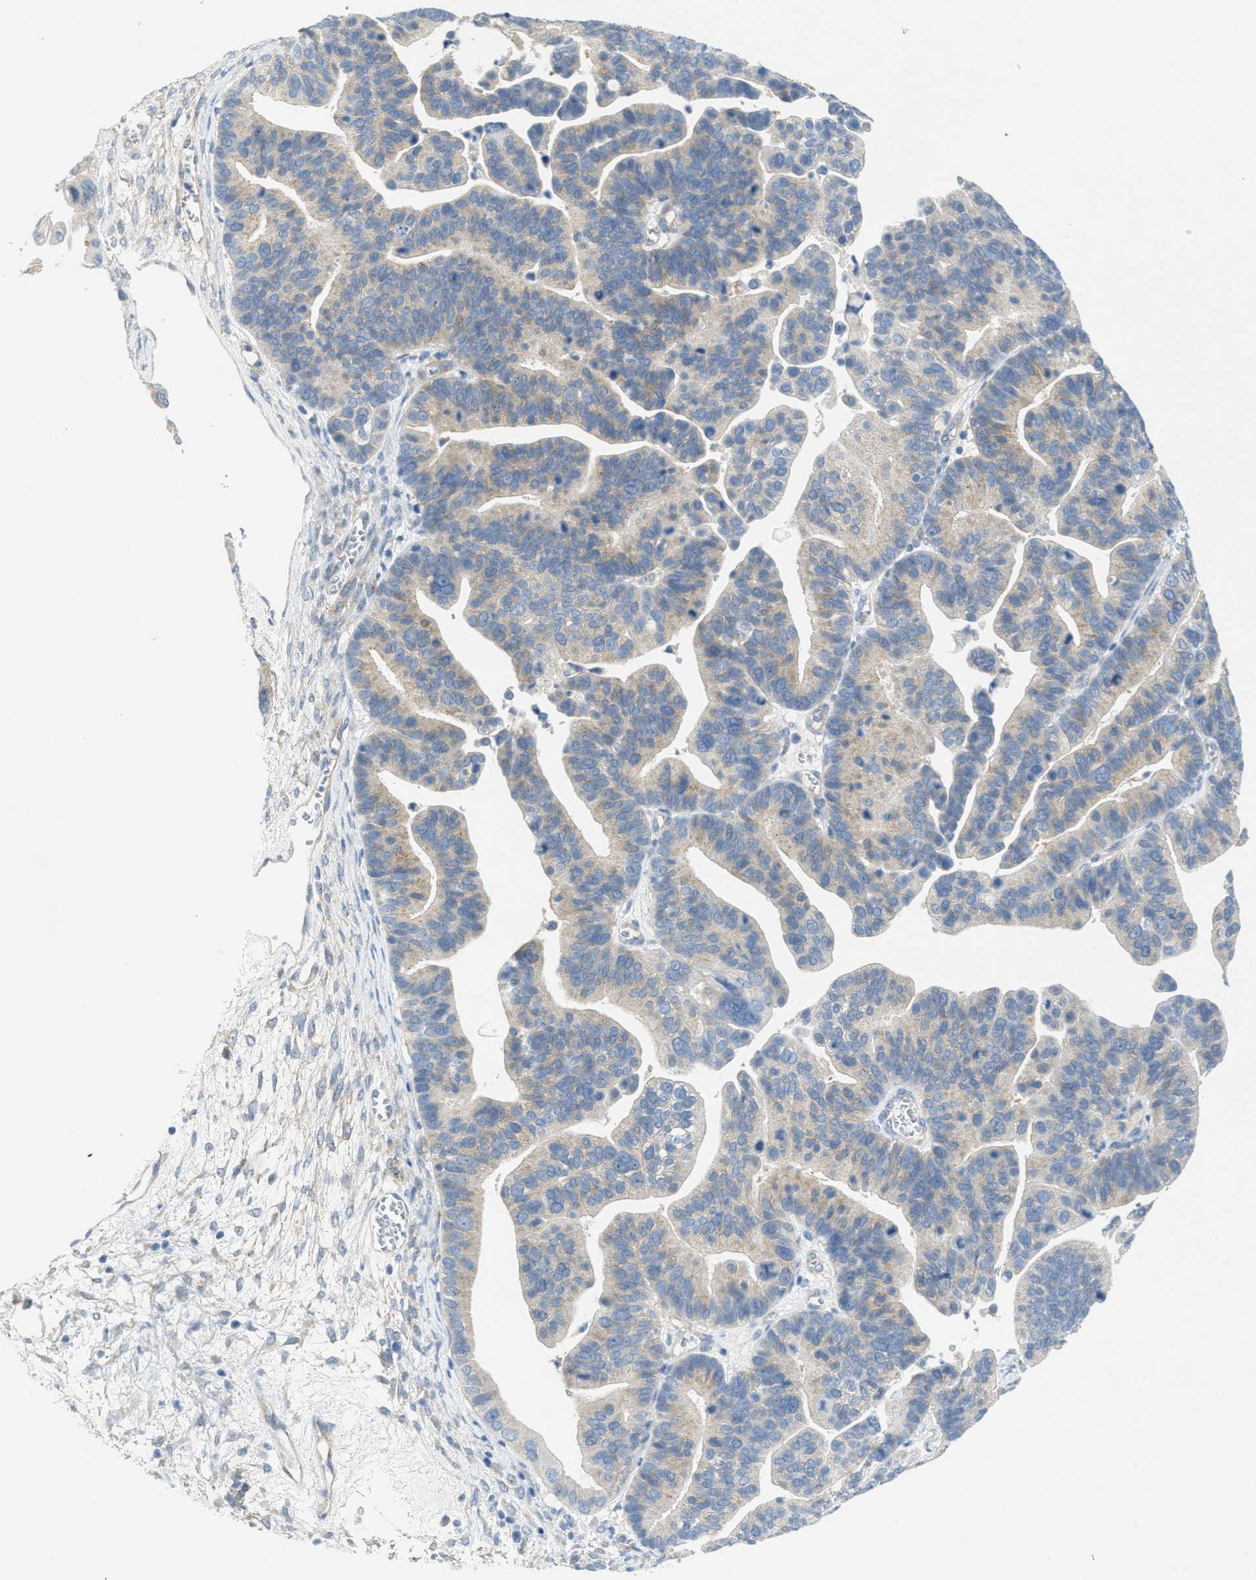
{"staining": {"intensity": "weak", "quantity": "25%-75%", "location": "cytoplasmic/membranous"}, "tissue": "ovarian cancer", "cell_type": "Tumor cells", "image_type": "cancer", "snomed": [{"axis": "morphology", "description": "Cystadenocarcinoma, serous, NOS"}, {"axis": "topography", "description": "Ovary"}], "caption": "High-magnification brightfield microscopy of ovarian serous cystadenocarcinoma stained with DAB (3,3'-diaminobenzidine) (brown) and counterstained with hematoxylin (blue). tumor cells exhibit weak cytoplasmic/membranous positivity is seen in approximately25%-75% of cells.", "gene": "ZFYVE9", "patient": {"sex": "female", "age": 56}}